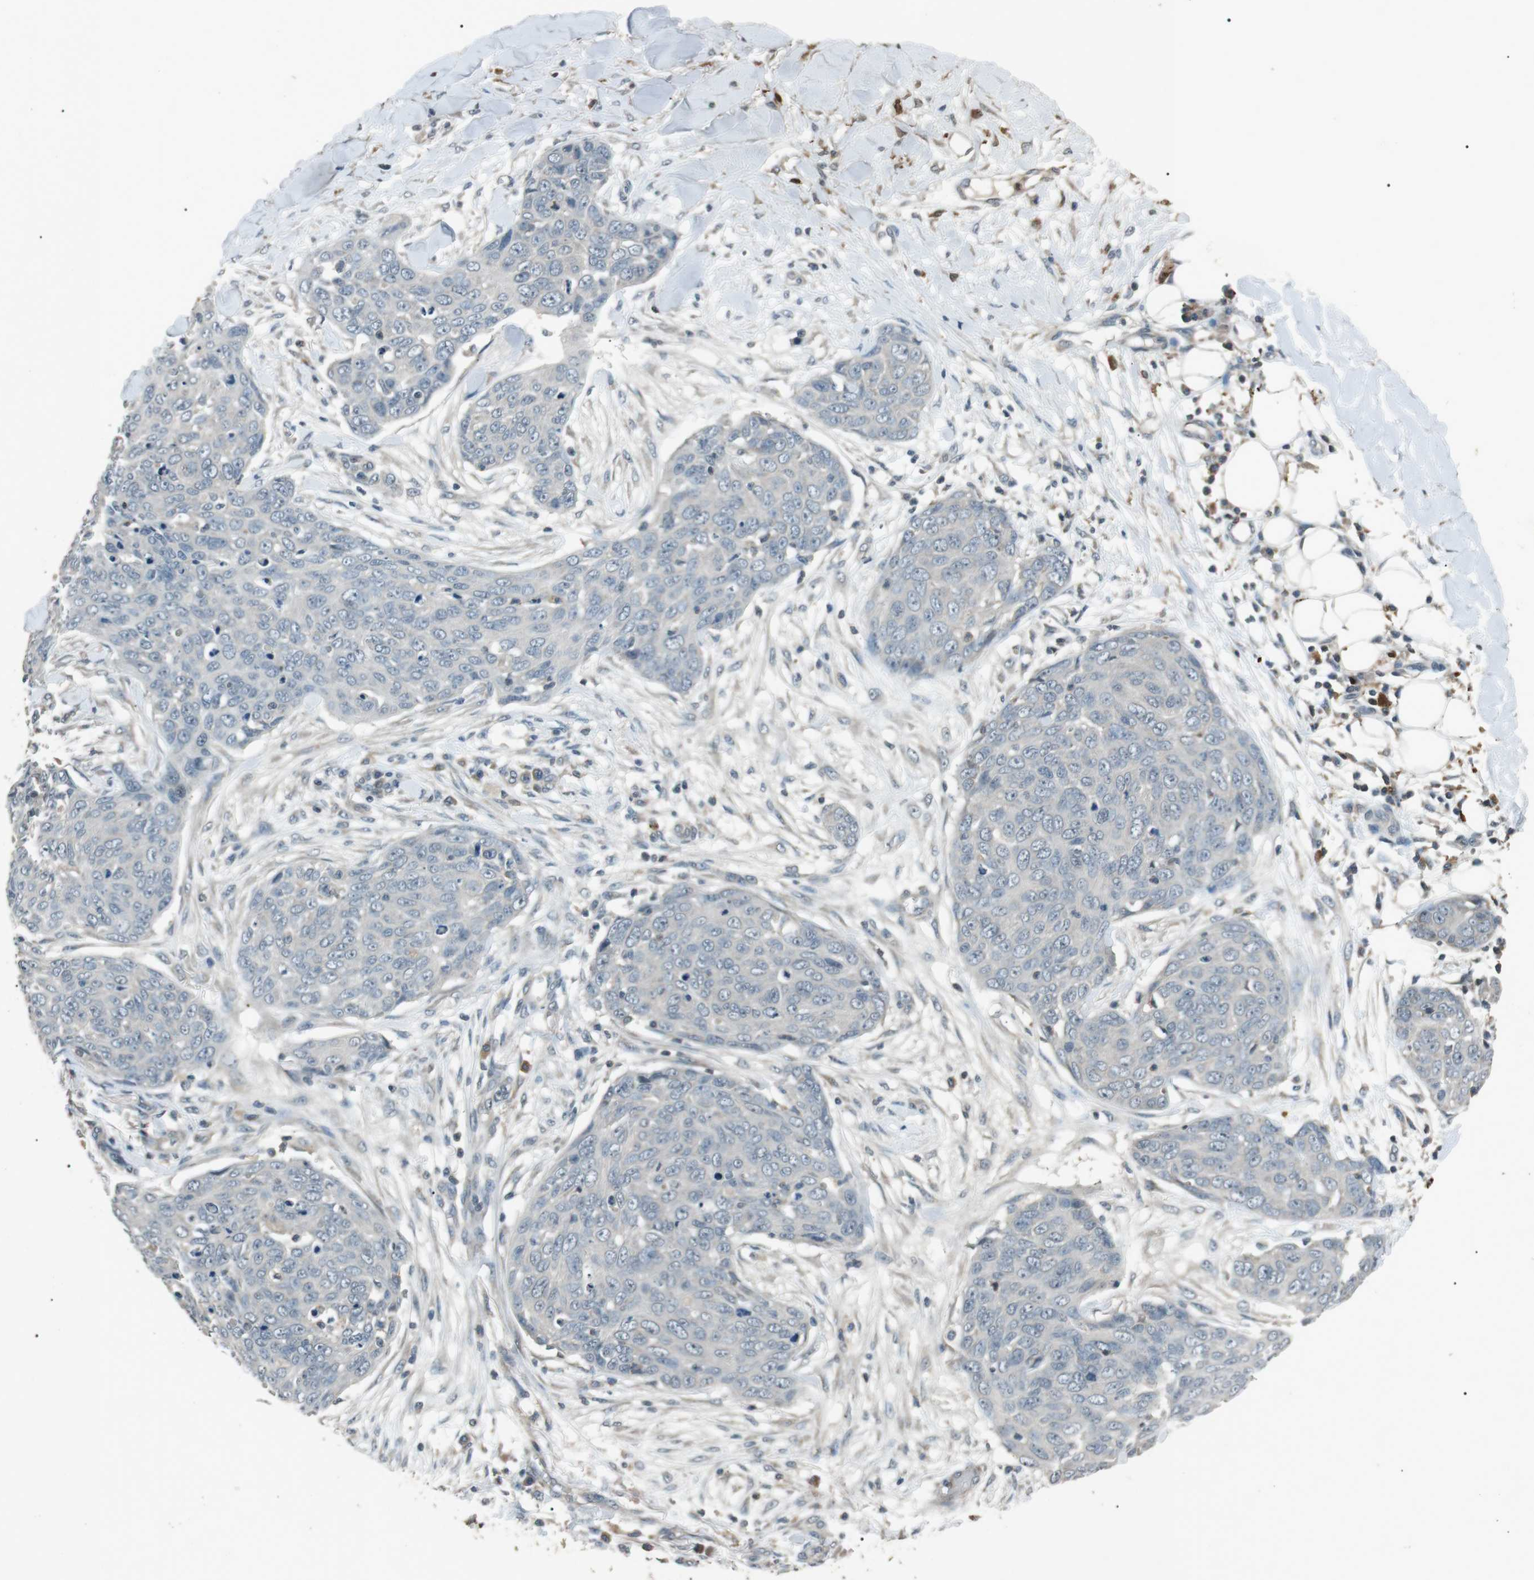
{"staining": {"intensity": "negative", "quantity": "none", "location": "none"}, "tissue": "skin cancer", "cell_type": "Tumor cells", "image_type": "cancer", "snomed": [{"axis": "morphology", "description": "Squamous cell carcinoma in situ, NOS"}, {"axis": "morphology", "description": "Squamous cell carcinoma, NOS"}, {"axis": "topography", "description": "Skin"}], "caption": "Tumor cells show no significant protein expression in squamous cell carcinoma in situ (skin). (DAB (3,3'-diaminobenzidine) immunohistochemistry visualized using brightfield microscopy, high magnification).", "gene": "NEK7", "patient": {"sex": "male", "age": 93}}